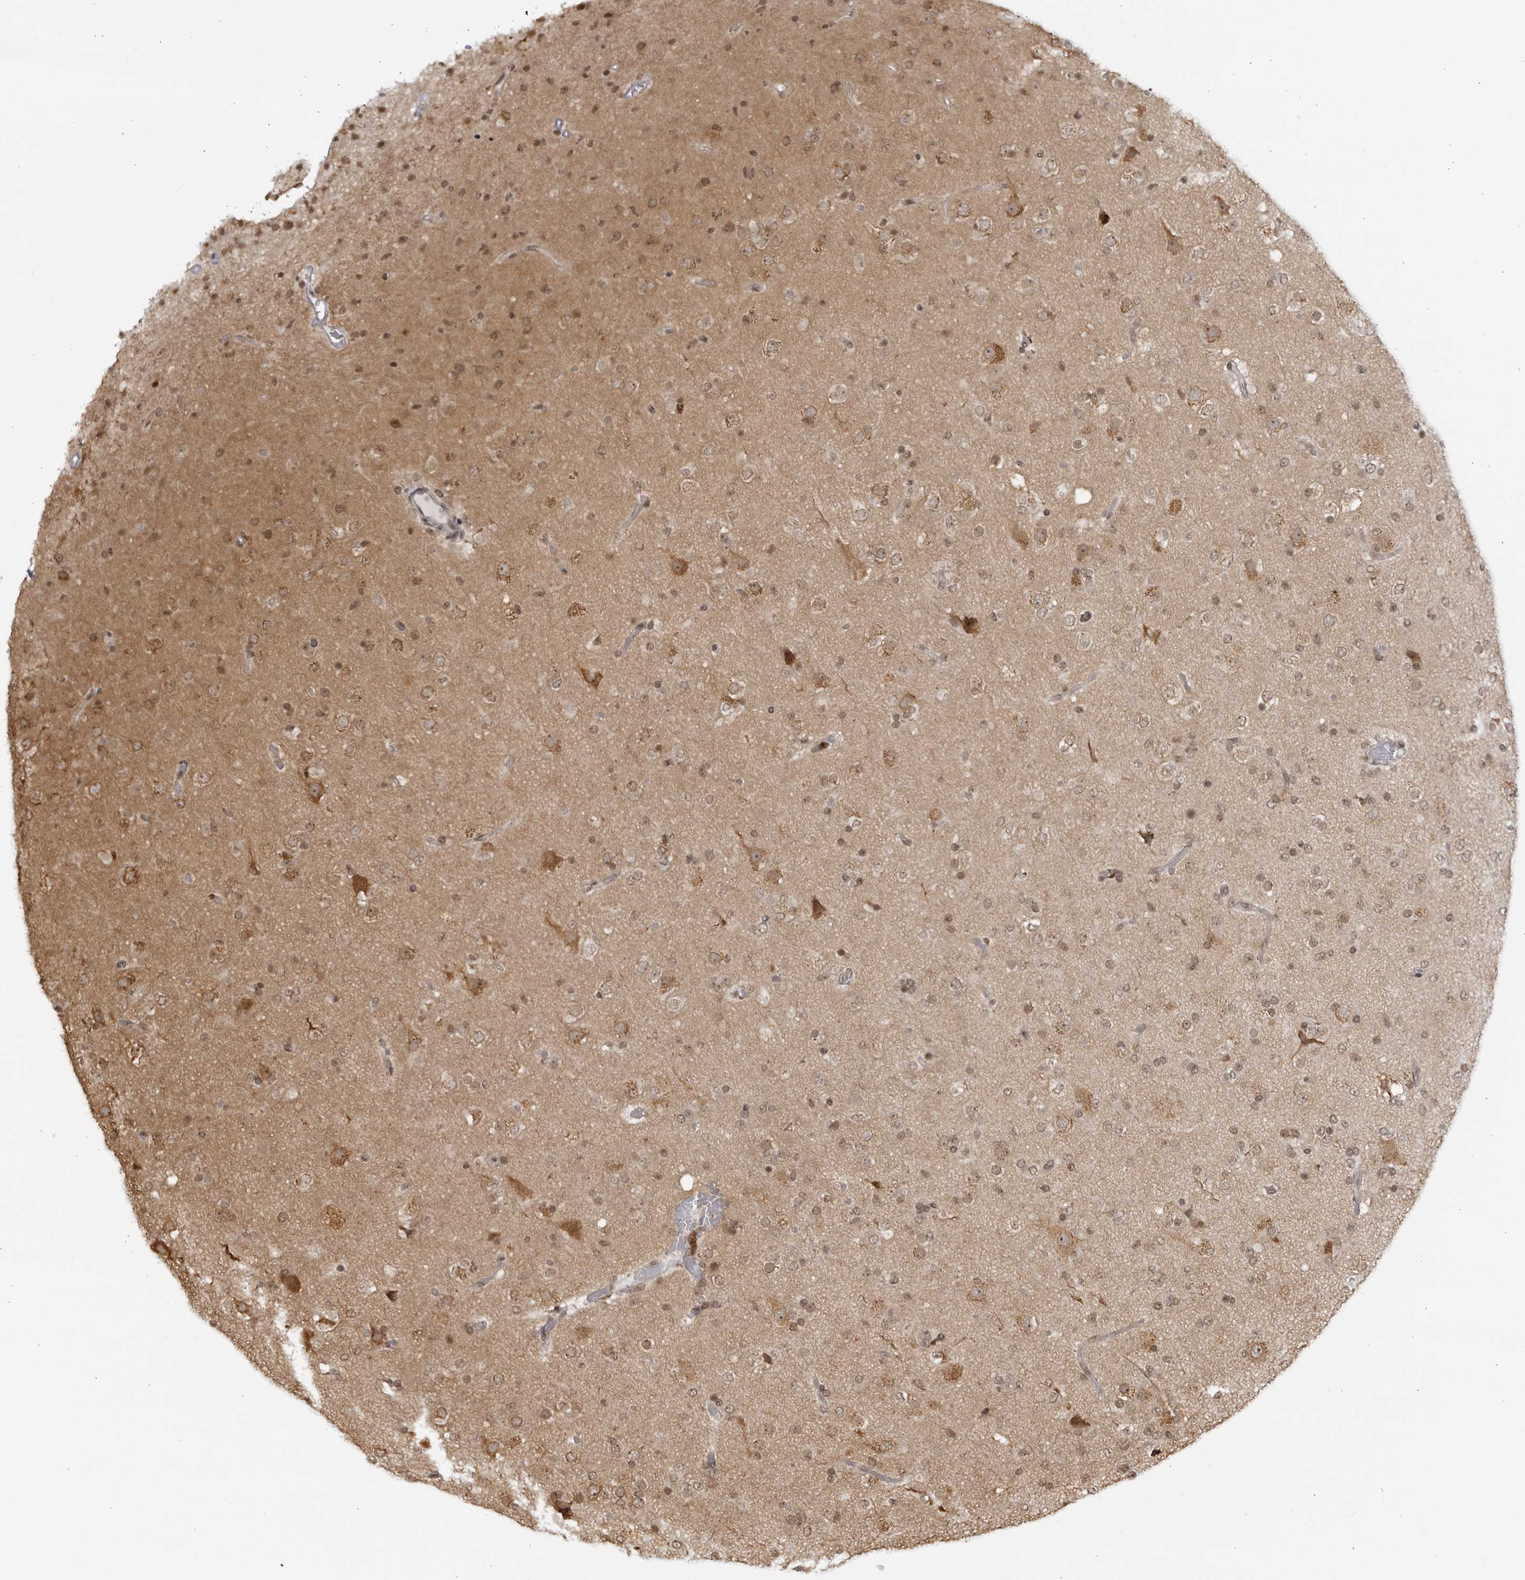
{"staining": {"intensity": "weak", "quantity": ">75%", "location": "nuclear"}, "tissue": "glioma", "cell_type": "Tumor cells", "image_type": "cancer", "snomed": [{"axis": "morphology", "description": "Glioma, malignant, Low grade"}, {"axis": "topography", "description": "Brain"}], "caption": "Protein positivity by immunohistochemistry (IHC) shows weak nuclear staining in approximately >75% of tumor cells in glioma. The staining was performed using DAB (3,3'-diaminobenzidine) to visualize the protein expression in brown, while the nuclei were stained in blue with hematoxylin (Magnification: 20x).", "gene": "RASGEF1C", "patient": {"sex": "male", "age": 65}}